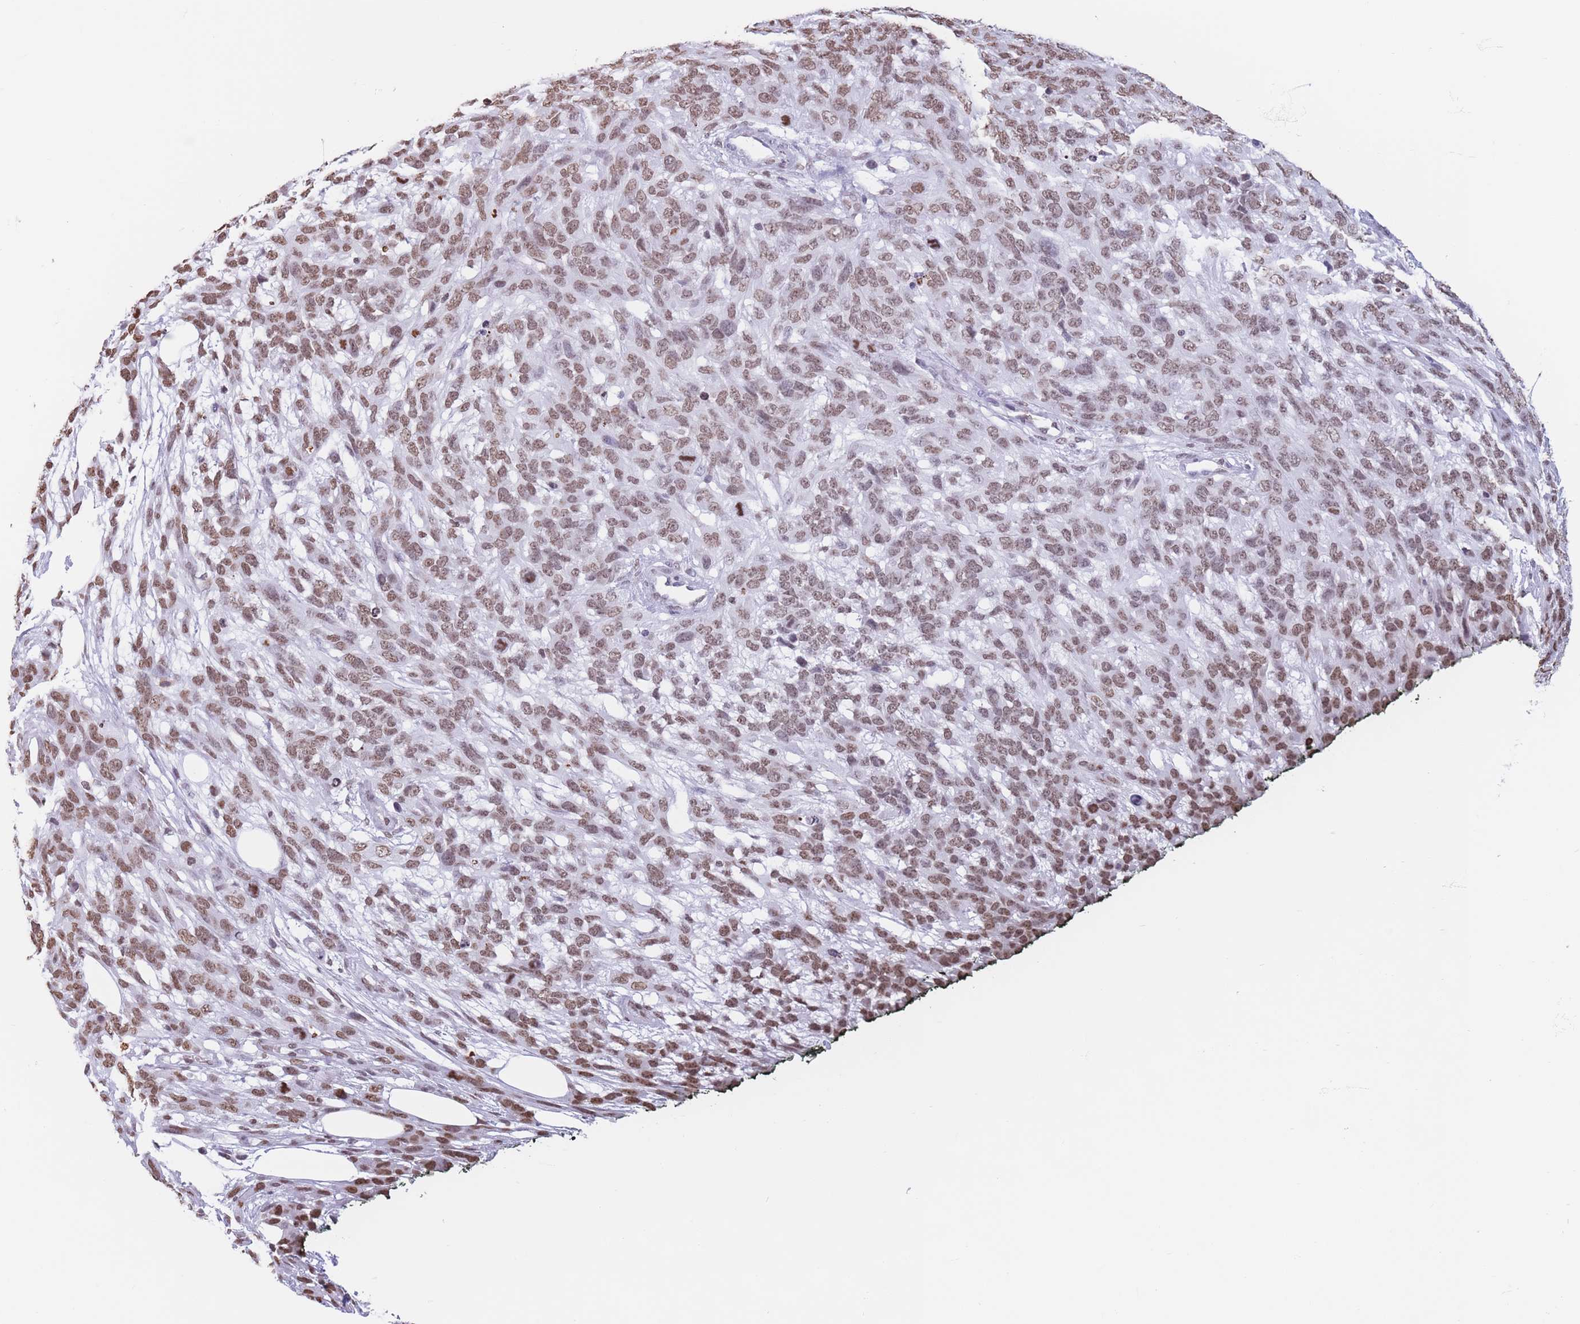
{"staining": {"intensity": "moderate", "quantity": ">75%", "location": "nuclear"}, "tissue": "melanoma", "cell_type": "Tumor cells", "image_type": "cancer", "snomed": [{"axis": "morphology", "description": "Normal morphology"}, {"axis": "morphology", "description": "Malignant melanoma, NOS"}, {"axis": "topography", "description": "Skin"}], "caption": "Protein analysis of melanoma tissue demonstrates moderate nuclear positivity in about >75% of tumor cells. The staining is performed using DAB brown chromogen to label protein expression. The nuclei are counter-stained blue using hematoxylin.", "gene": "RYK", "patient": {"sex": "female", "age": 72}}